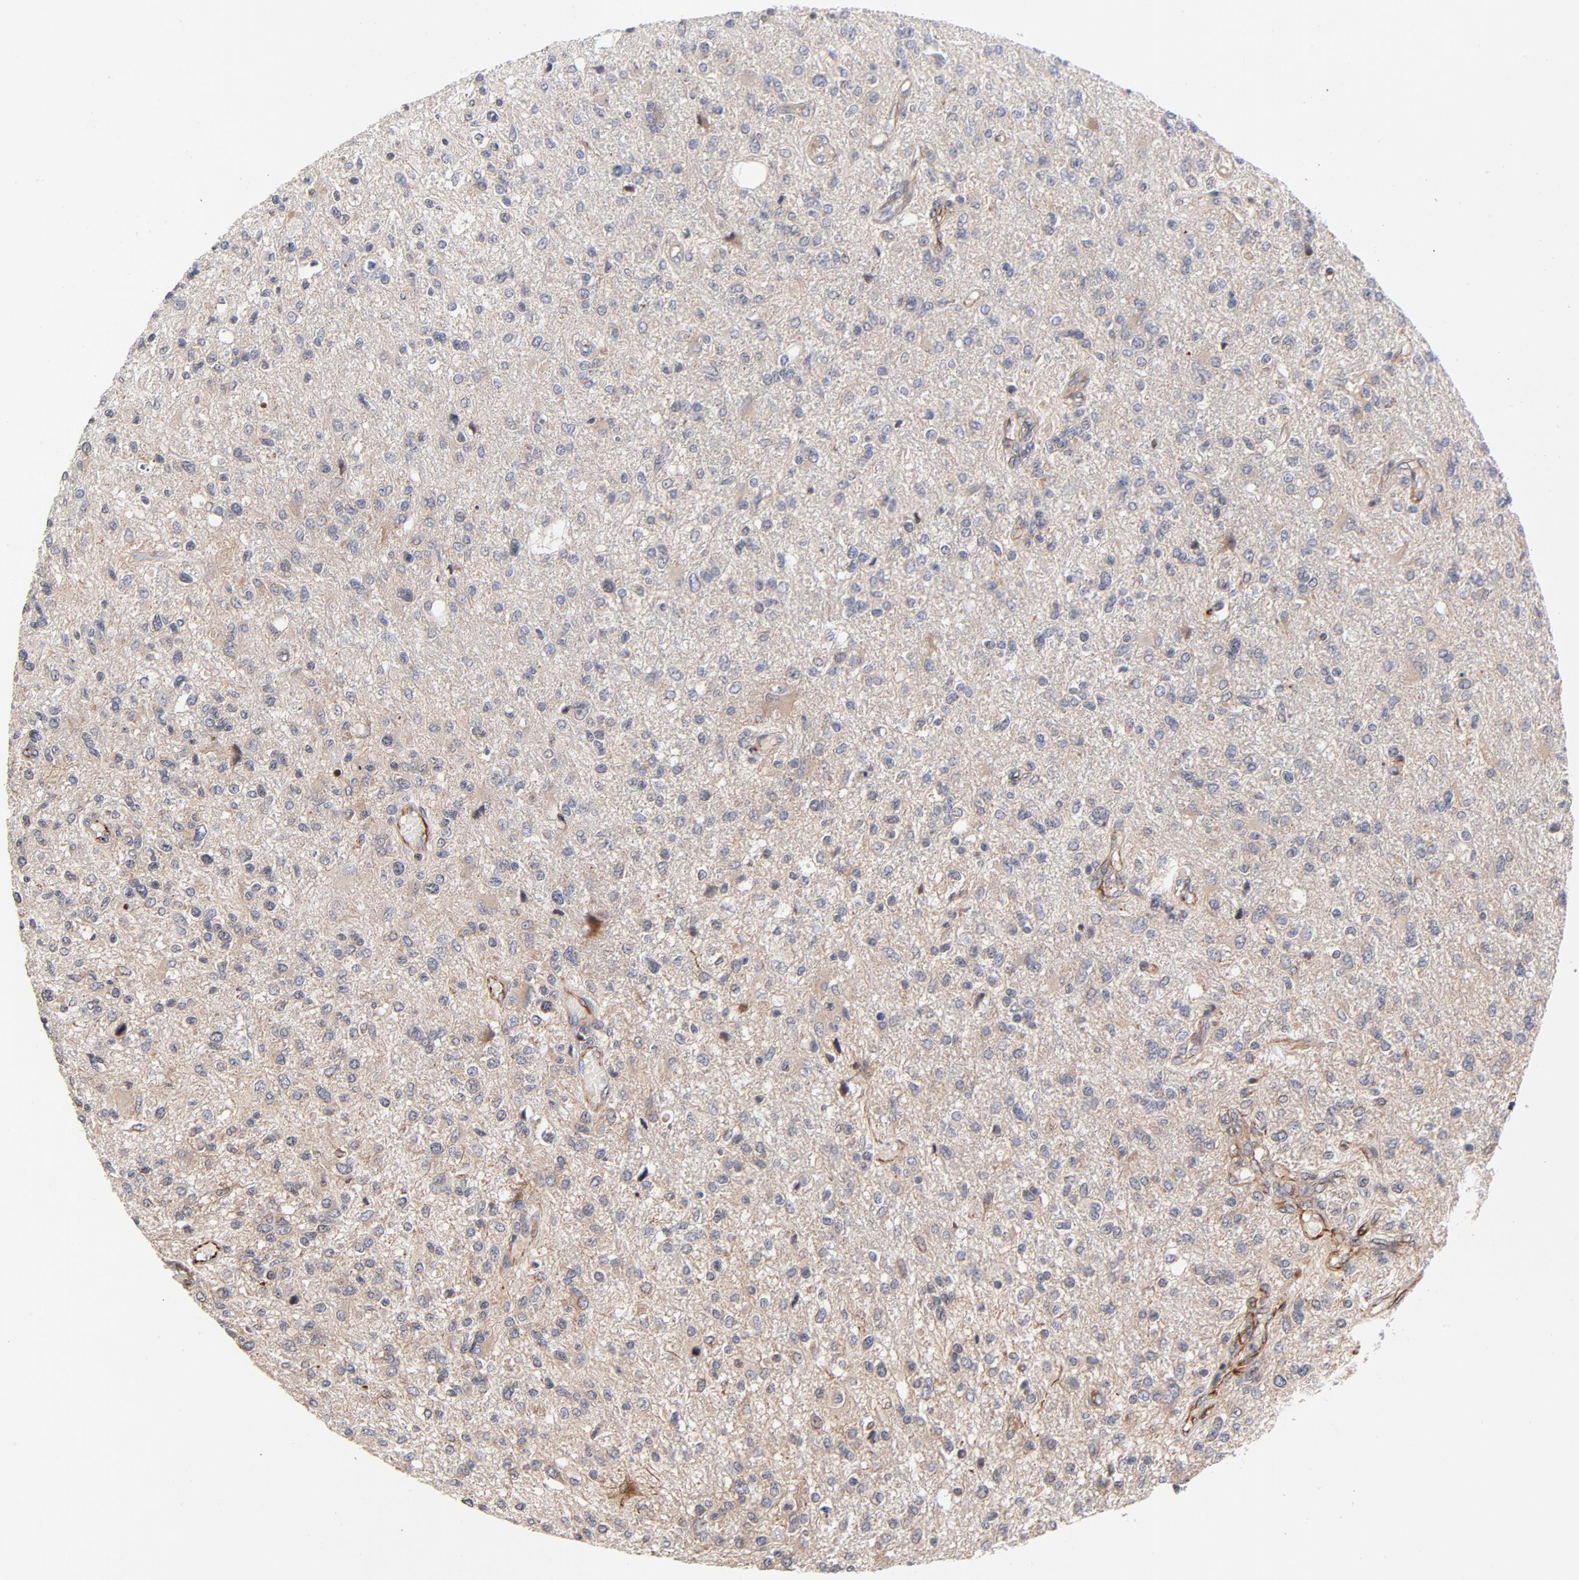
{"staining": {"intensity": "weak", "quantity": "25%-75%", "location": "cytoplasmic/membranous"}, "tissue": "glioma", "cell_type": "Tumor cells", "image_type": "cancer", "snomed": [{"axis": "morphology", "description": "Glioma, malignant, High grade"}, {"axis": "topography", "description": "Cerebral cortex"}], "caption": "IHC histopathology image of malignant glioma (high-grade) stained for a protein (brown), which shows low levels of weak cytoplasmic/membranous positivity in approximately 25%-75% of tumor cells.", "gene": "DNAAF2", "patient": {"sex": "male", "age": 76}}